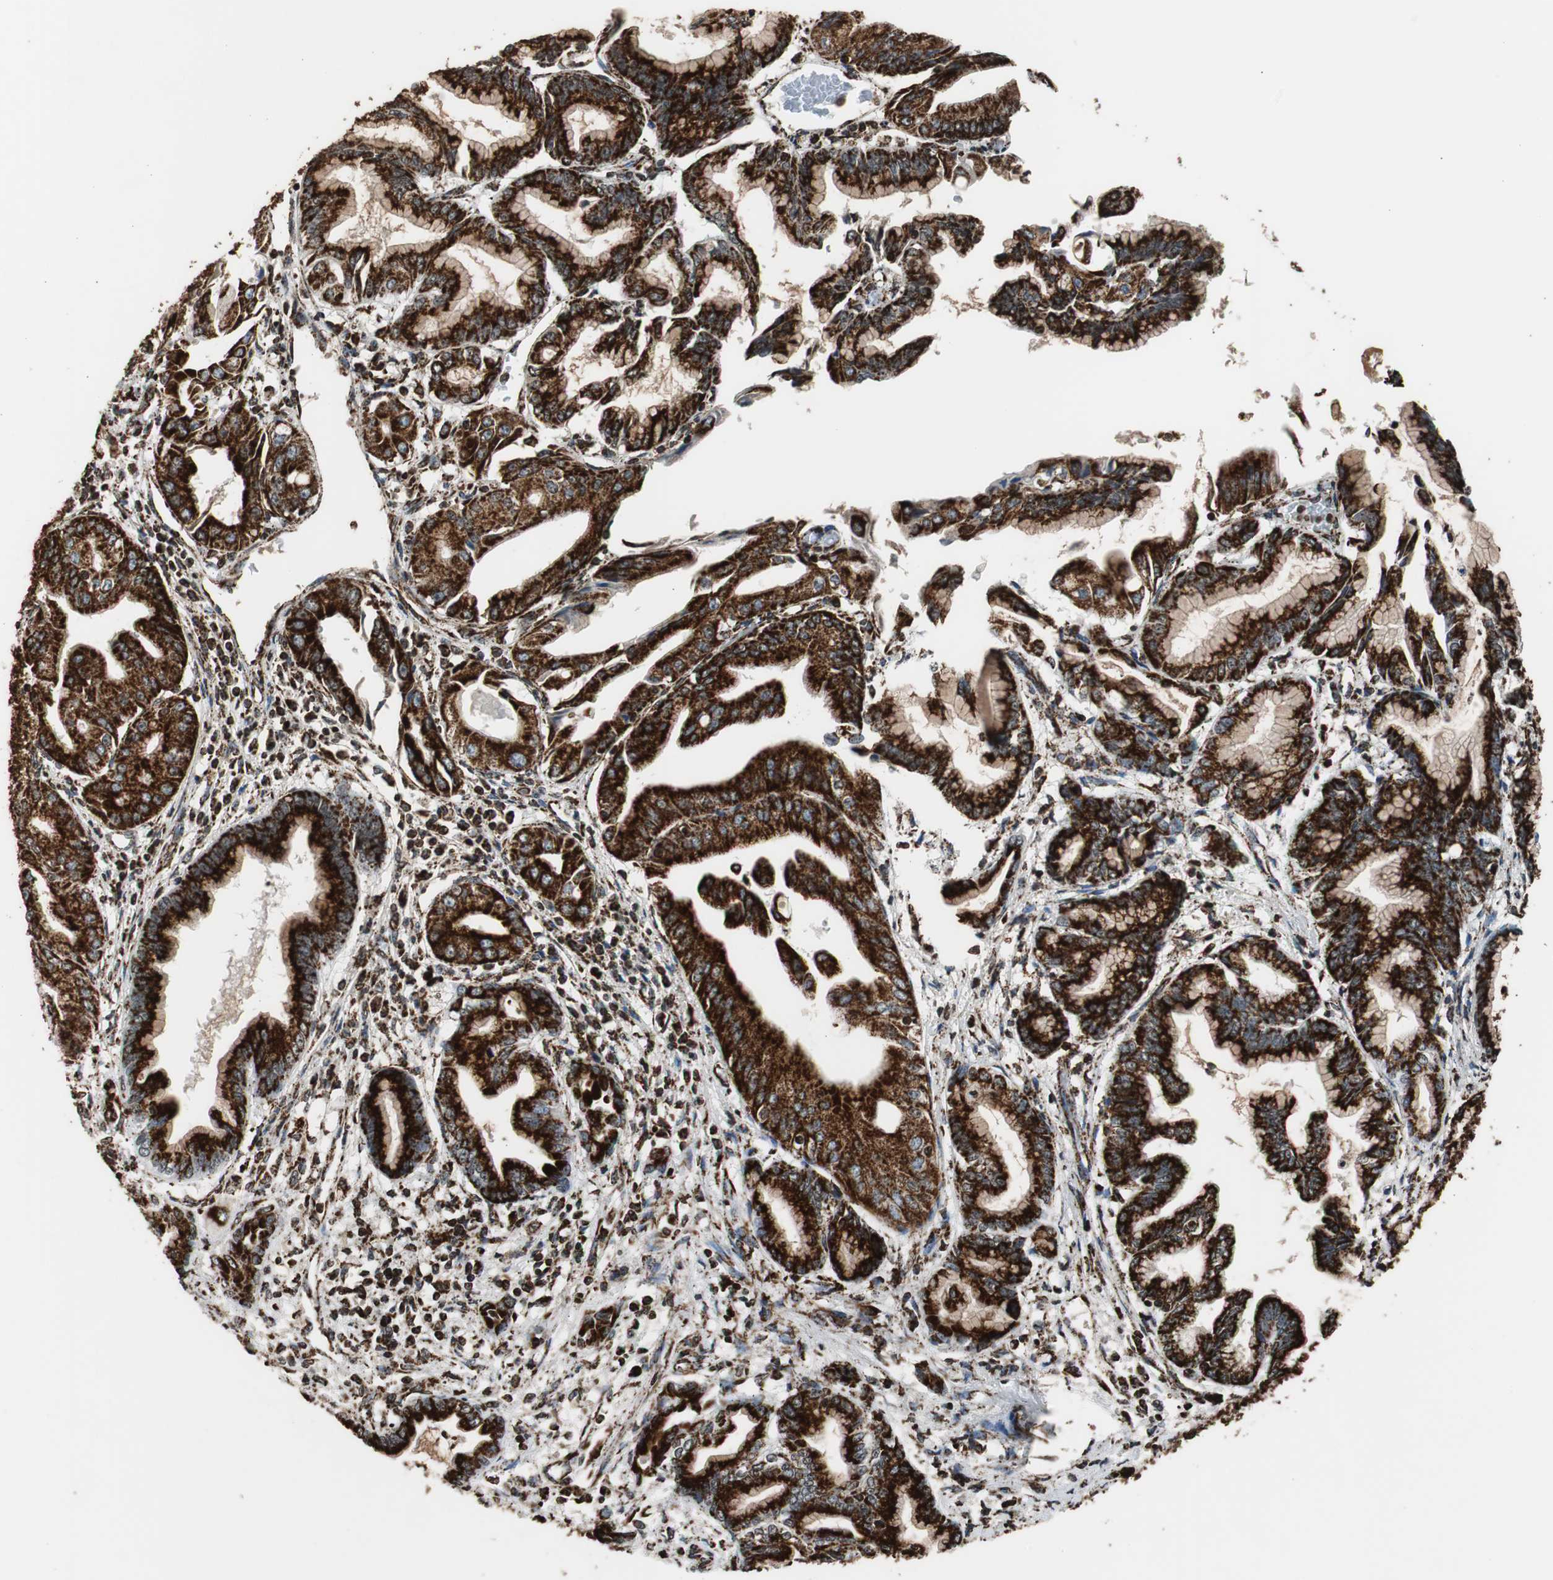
{"staining": {"intensity": "strong", "quantity": ">75%", "location": "cytoplasmic/membranous"}, "tissue": "pancreatic cancer", "cell_type": "Tumor cells", "image_type": "cancer", "snomed": [{"axis": "morphology", "description": "Adenocarcinoma, NOS"}, {"axis": "topography", "description": "Pancreas"}], "caption": "Immunohistochemical staining of human pancreatic cancer reveals high levels of strong cytoplasmic/membranous positivity in approximately >75% of tumor cells. The protein of interest is stained brown, and the nuclei are stained in blue (DAB (3,3'-diaminobenzidine) IHC with brightfield microscopy, high magnification).", "gene": "HSPA9", "patient": {"sex": "female", "age": 64}}